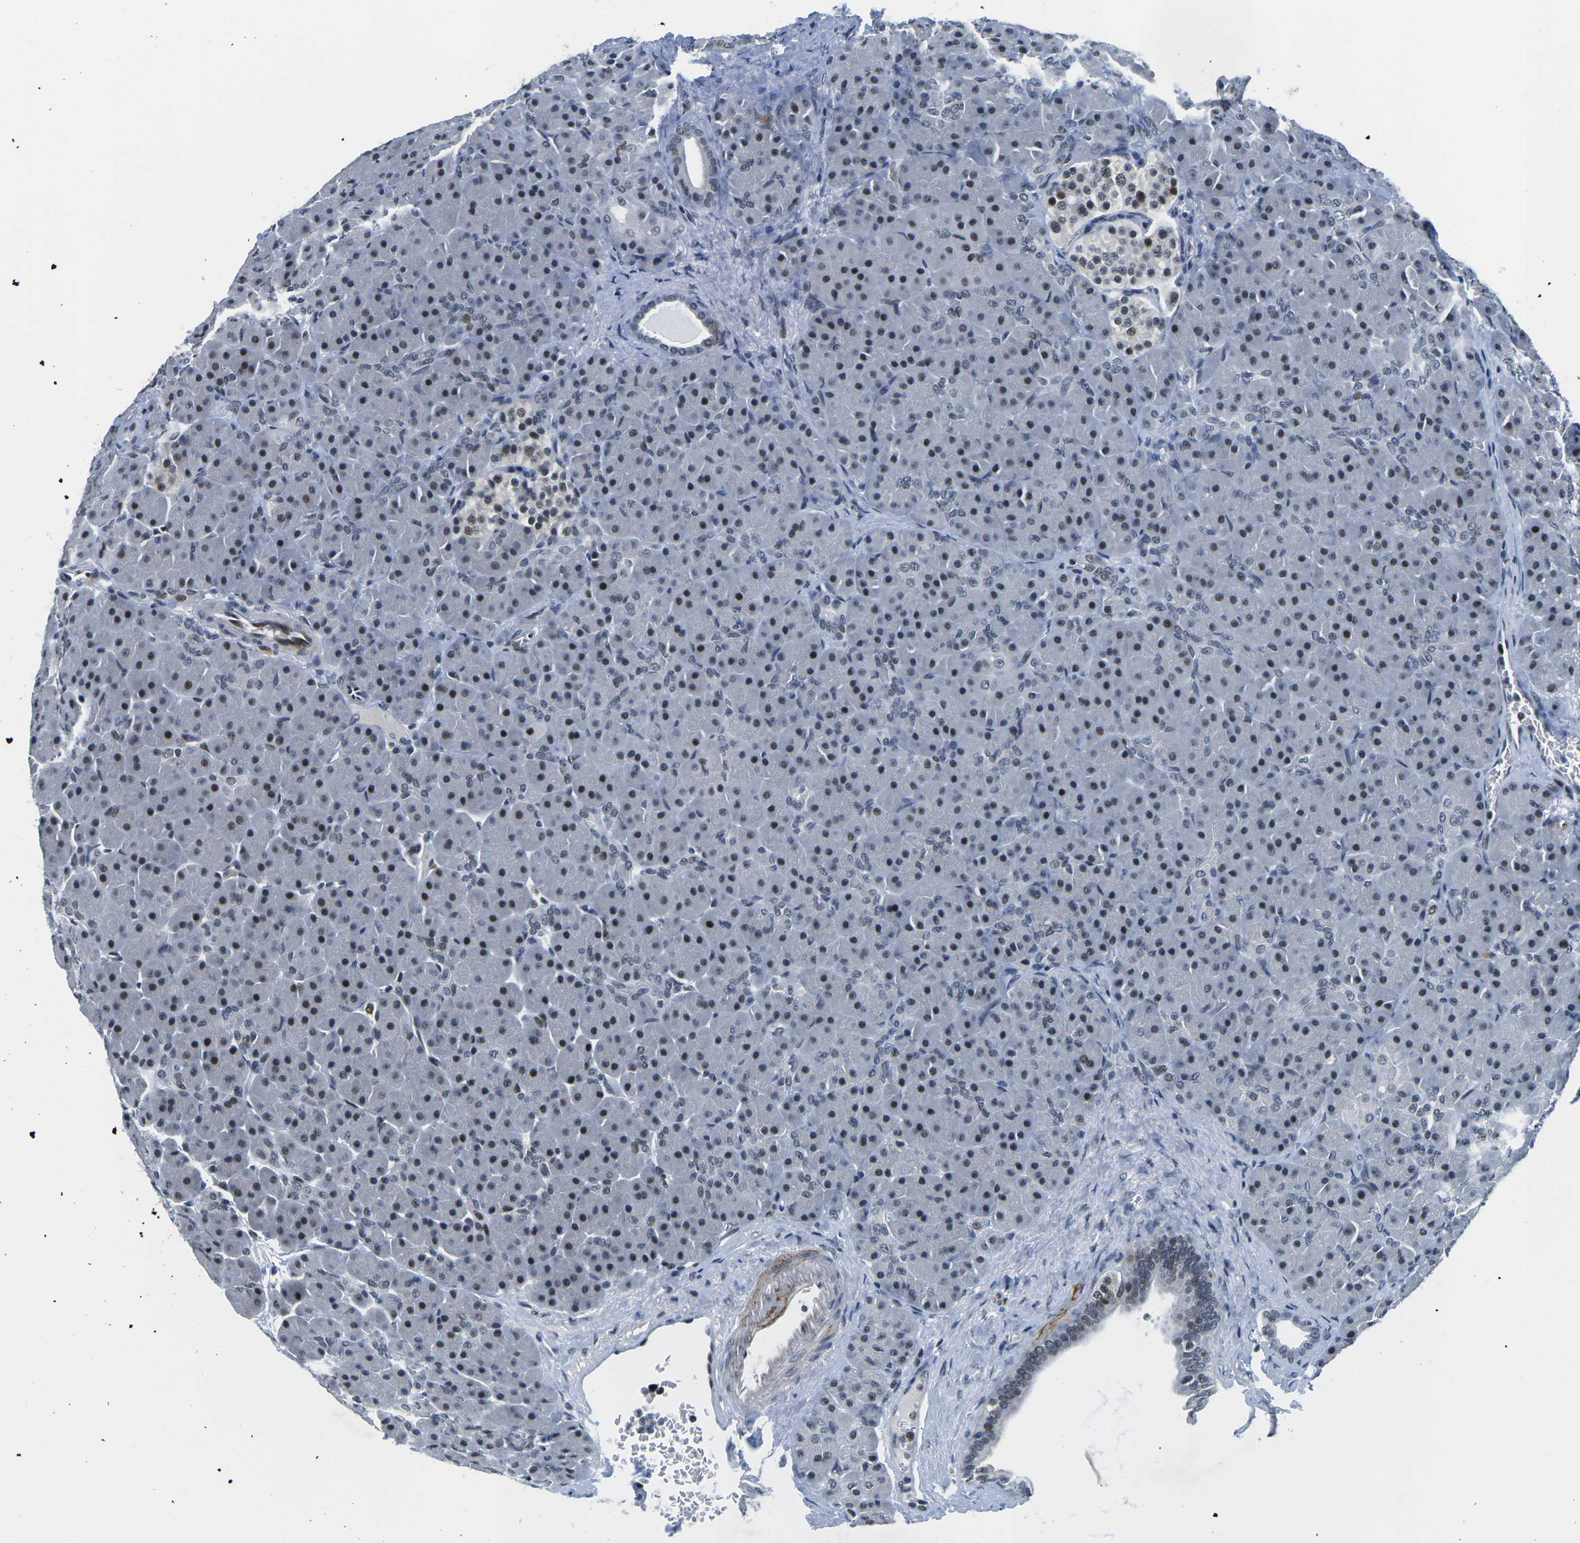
{"staining": {"intensity": "moderate", "quantity": "25%-75%", "location": "nuclear"}, "tissue": "pancreas", "cell_type": "Exocrine glandular cells", "image_type": "normal", "snomed": [{"axis": "morphology", "description": "Normal tissue, NOS"}, {"axis": "topography", "description": "Pancreas"}], "caption": "There is medium levels of moderate nuclear staining in exocrine glandular cells of unremarkable pancreas, as demonstrated by immunohistochemical staining (brown color).", "gene": "PRPF8", "patient": {"sex": "male", "age": 66}}